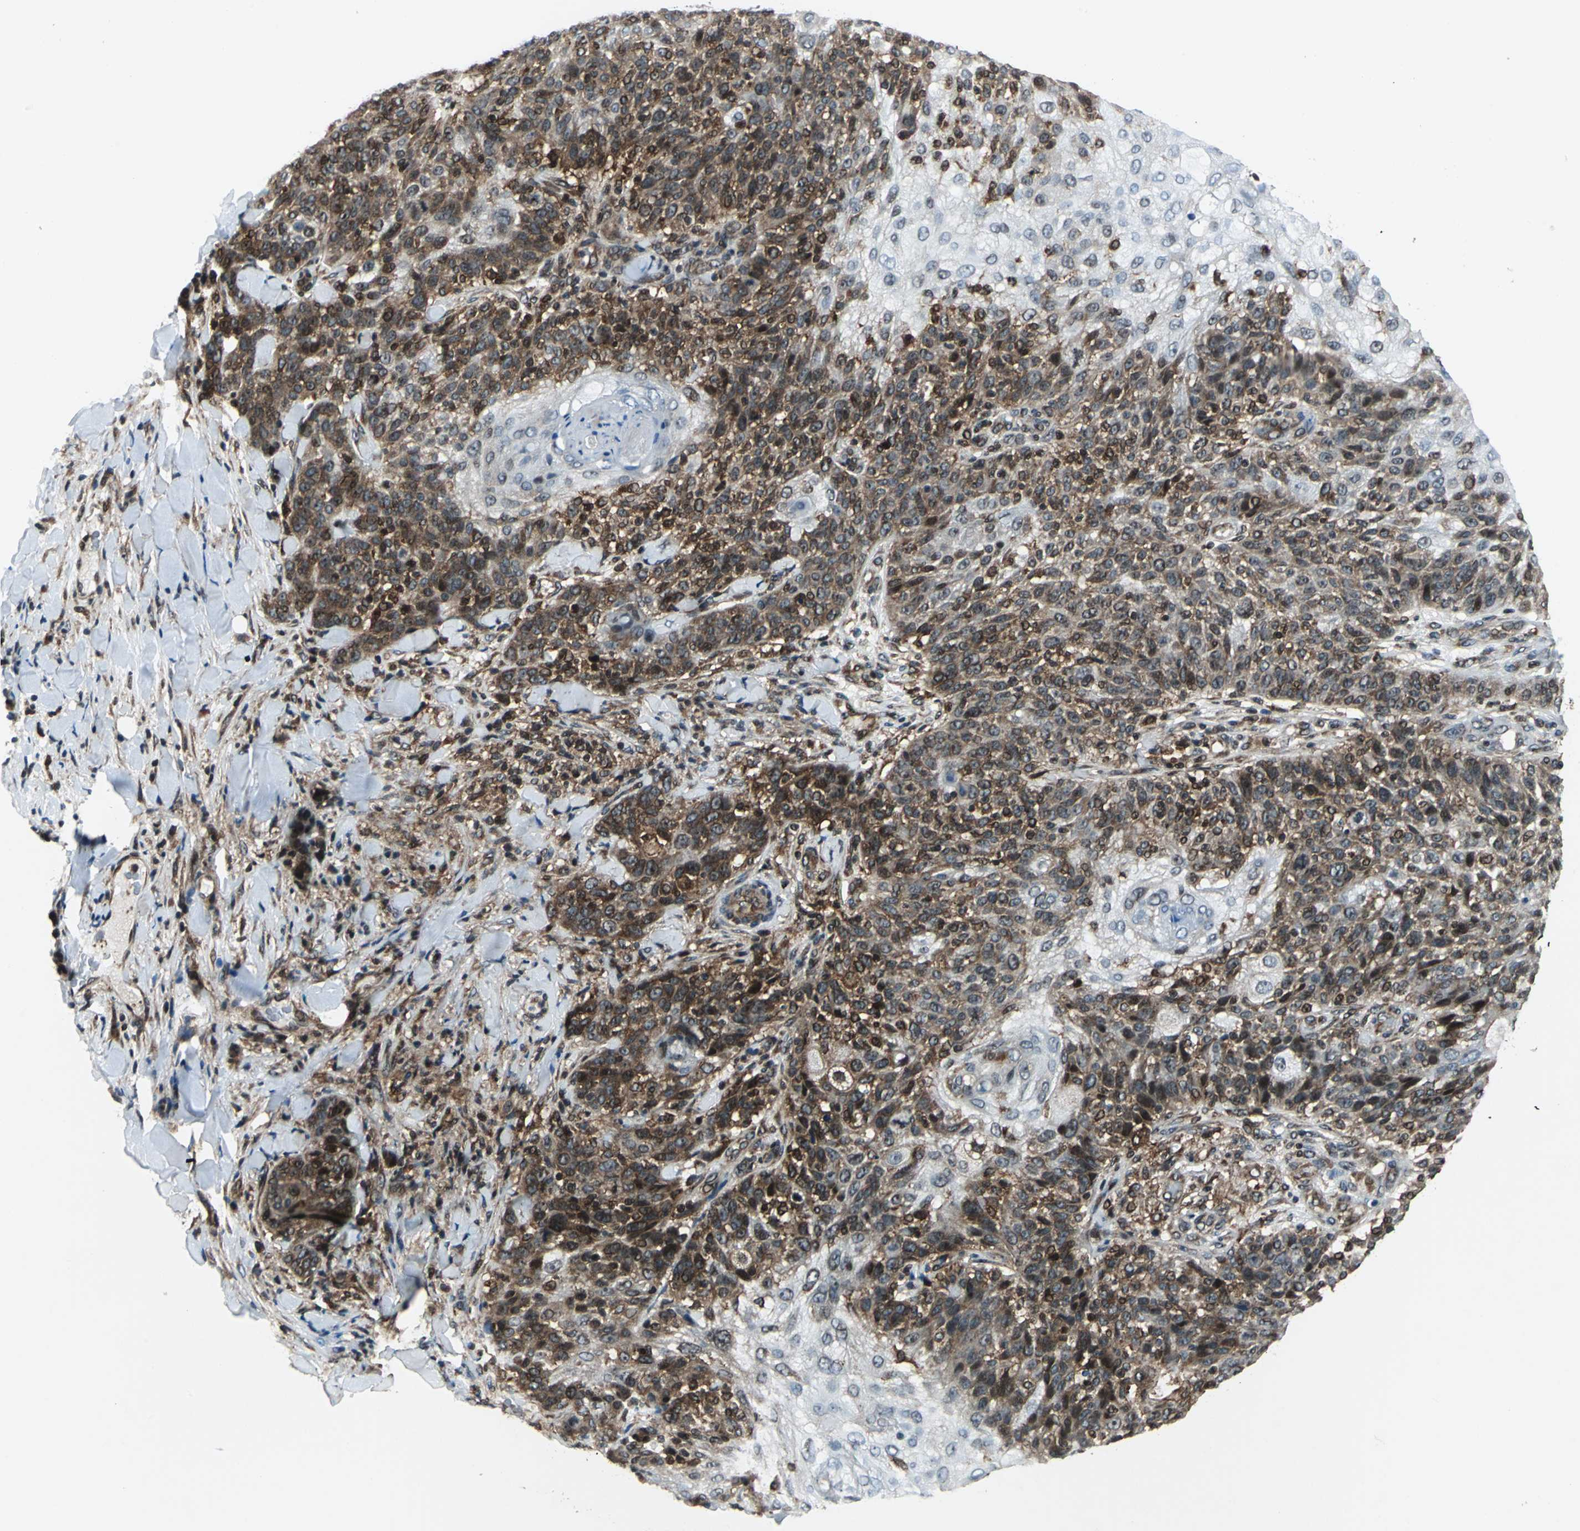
{"staining": {"intensity": "moderate", "quantity": ">75%", "location": "nuclear"}, "tissue": "skin cancer", "cell_type": "Tumor cells", "image_type": "cancer", "snomed": [{"axis": "morphology", "description": "Normal tissue, NOS"}, {"axis": "morphology", "description": "Squamous cell carcinoma, NOS"}, {"axis": "topography", "description": "Skin"}], "caption": "Skin cancer was stained to show a protein in brown. There is medium levels of moderate nuclear positivity in about >75% of tumor cells. (DAB IHC, brown staining for protein, blue staining for nuclei).", "gene": "AATF", "patient": {"sex": "female", "age": 83}}